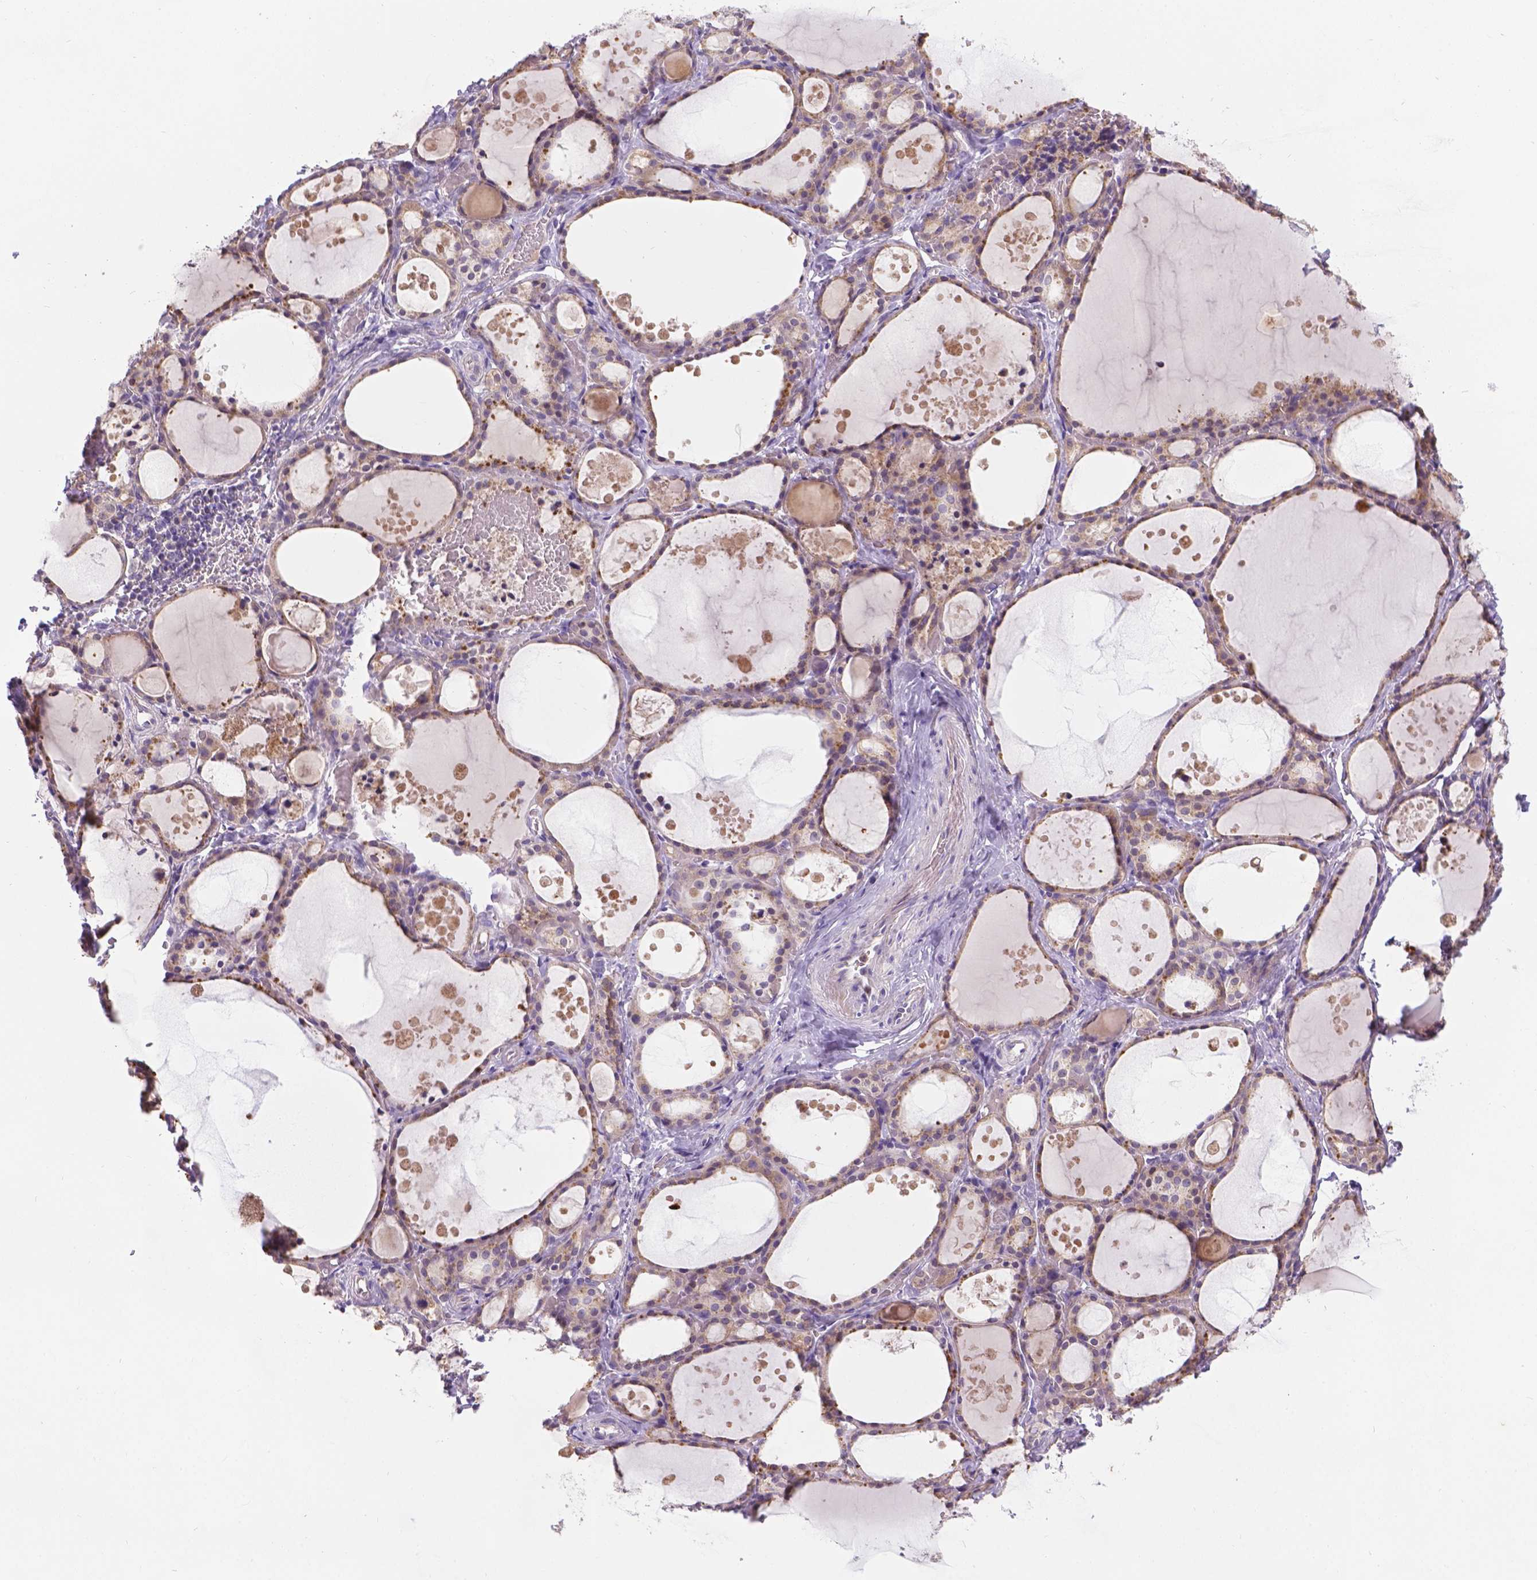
{"staining": {"intensity": "weak", "quantity": ">75%", "location": "cytoplasmic/membranous"}, "tissue": "thyroid gland", "cell_type": "Glandular cells", "image_type": "normal", "snomed": [{"axis": "morphology", "description": "Normal tissue, NOS"}, {"axis": "topography", "description": "Thyroid gland"}], "caption": "Weak cytoplasmic/membranous expression for a protein is appreciated in about >75% of glandular cells of benign thyroid gland using immunohistochemistry.", "gene": "TM4SF18", "patient": {"sex": "male", "age": 68}}